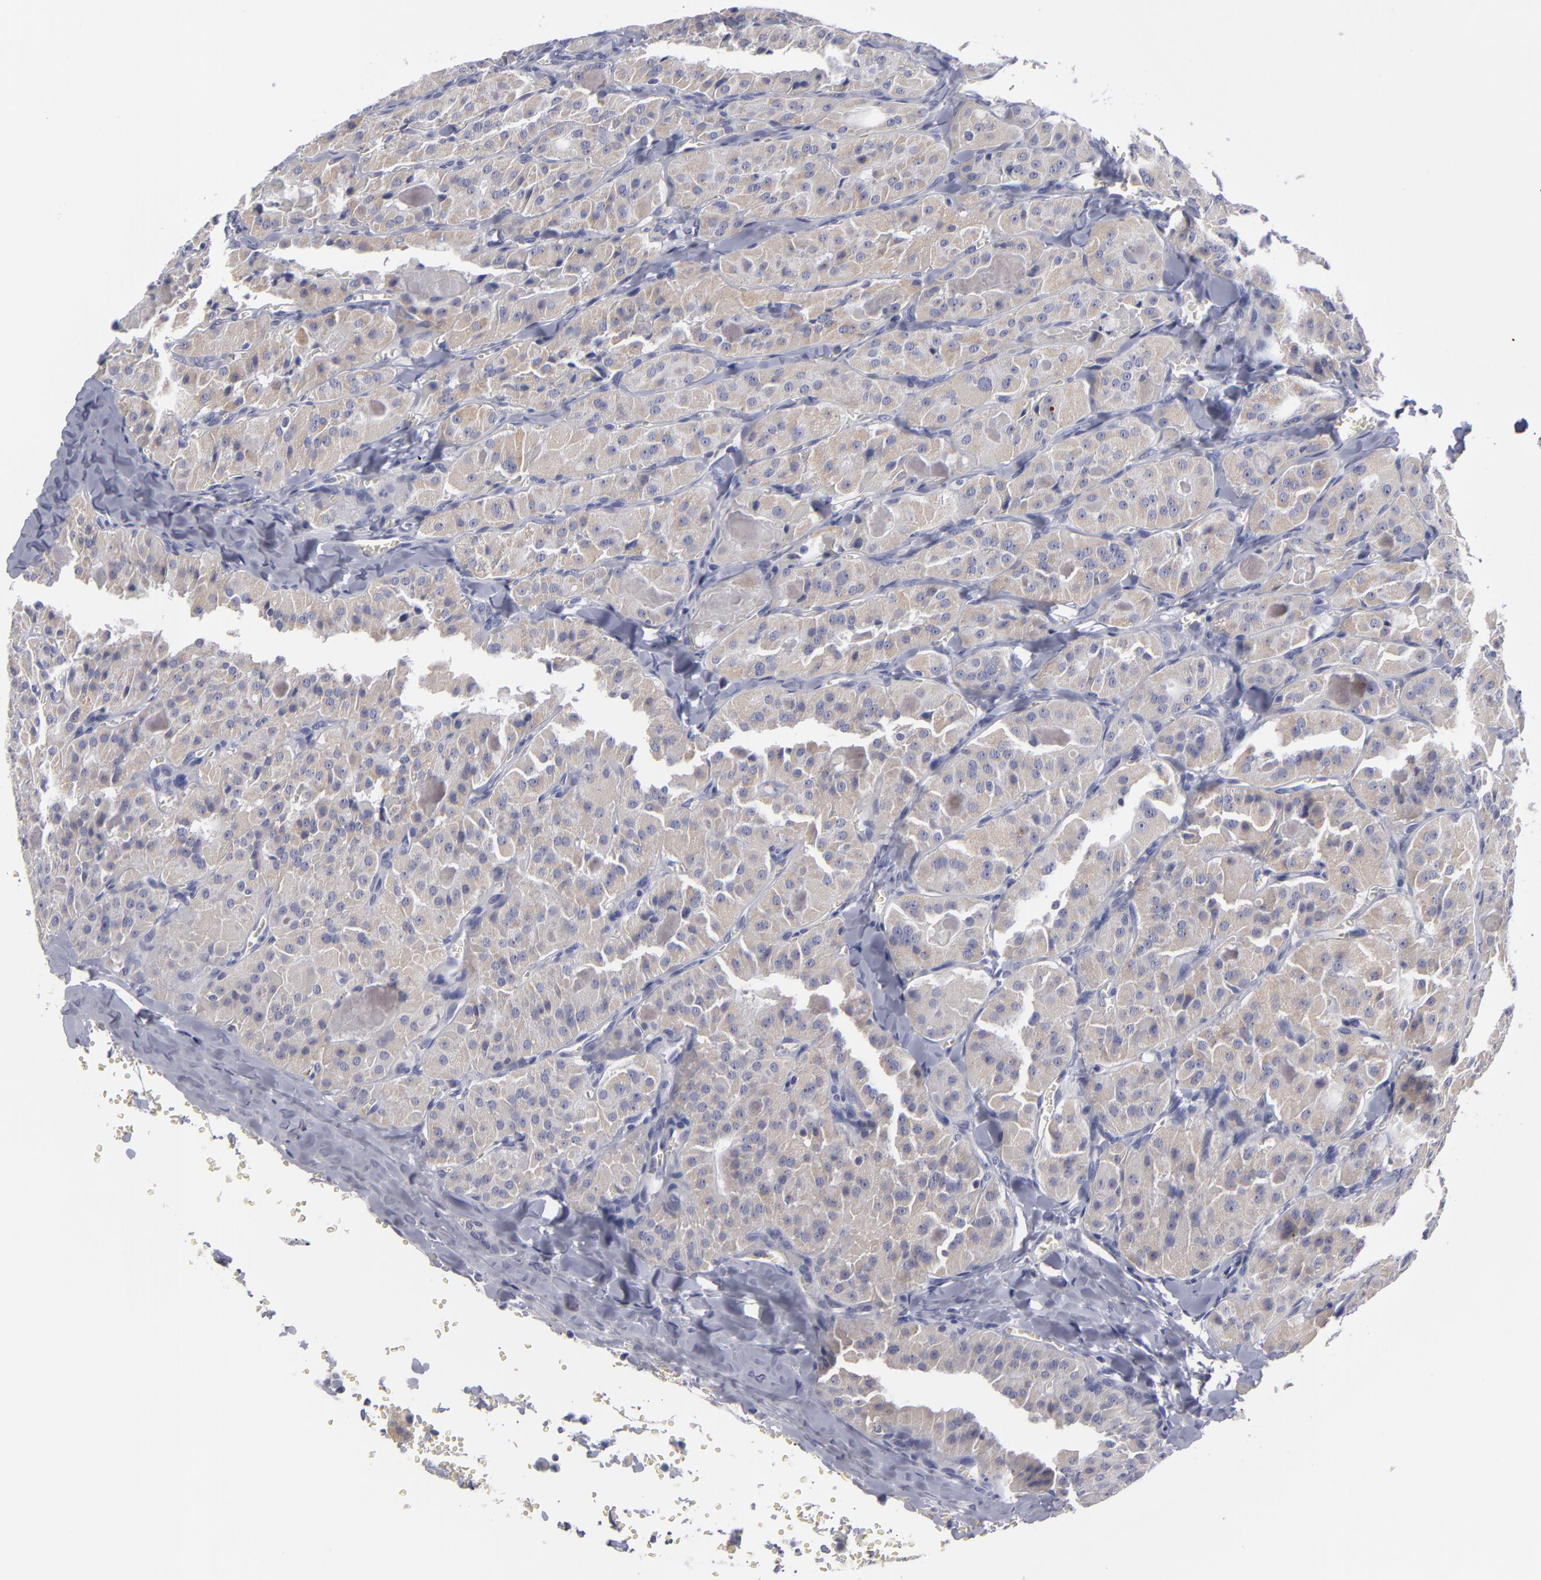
{"staining": {"intensity": "weak", "quantity": "<25%", "location": "cytoplasmic/membranous"}, "tissue": "thyroid cancer", "cell_type": "Tumor cells", "image_type": "cancer", "snomed": [{"axis": "morphology", "description": "Carcinoma, NOS"}, {"axis": "topography", "description": "Thyroid gland"}], "caption": "The IHC photomicrograph has no significant staining in tumor cells of thyroid cancer tissue. The staining was performed using DAB to visualize the protein expression in brown, while the nuclei were stained in blue with hematoxylin (Magnification: 20x).", "gene": "ATP2B3", "patient": {"sex": "male", "age": 76}}